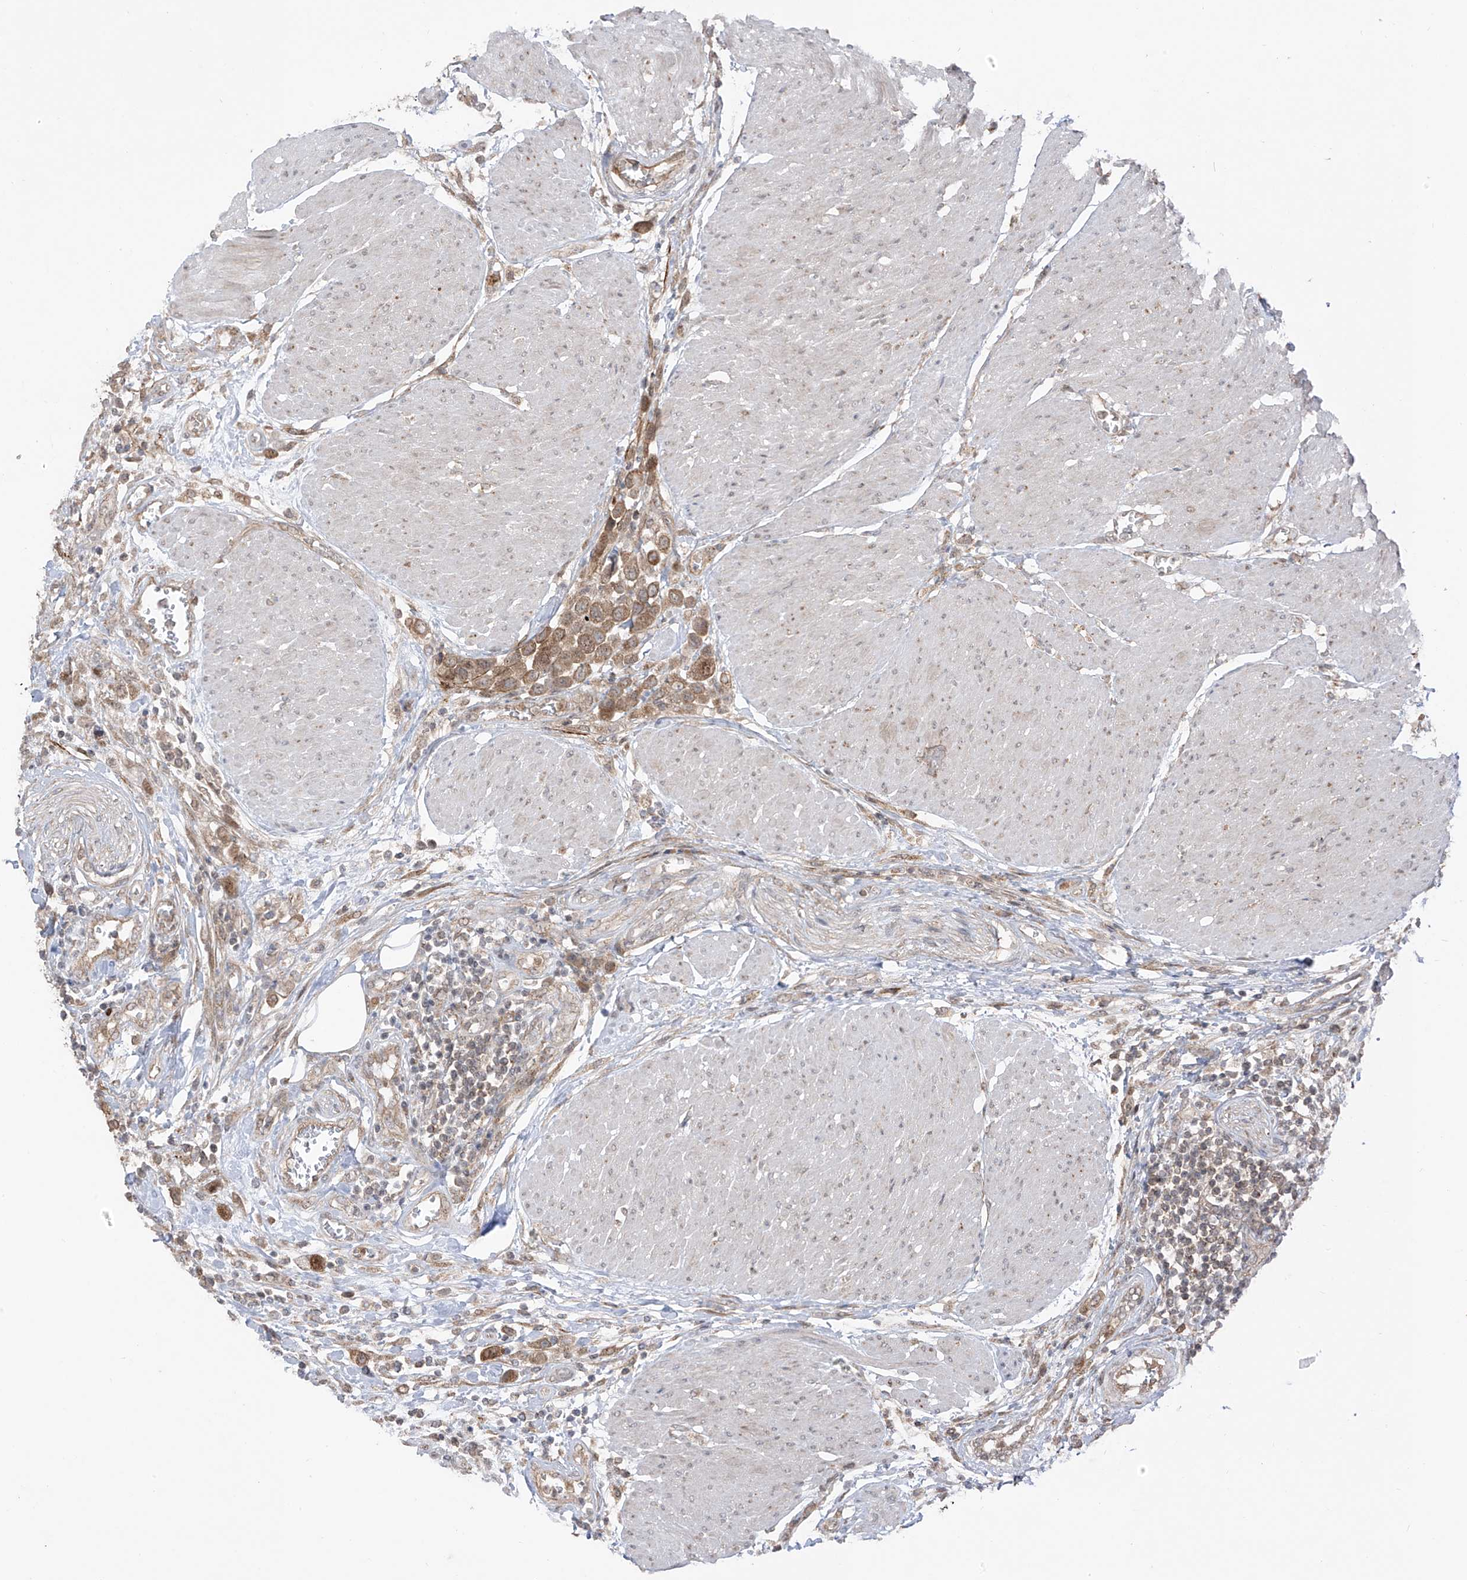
{"staining": {"intensity": "moderate", "quantity": ">75%", "location": "cytoplasmic/membranous,nuclear"}, "tissue": "urothelial cancer", "cell_type": "Tumor cells", "image_type": "cancer", "snomed": [{"axis": "morphology", "description": "Urothelial carcinoma, High grade"}, {"axis": "topography", "description": "Urinary bladder"}], "caption": "This micrograph reveals IHC staining of urothelial cancer, with medium moderate cytoplasmic/membranous and nuclear expression in approximately >75% of tumor cells.", "gene": "PDE11A", "patient": {"sex": "male", "age": 50}}